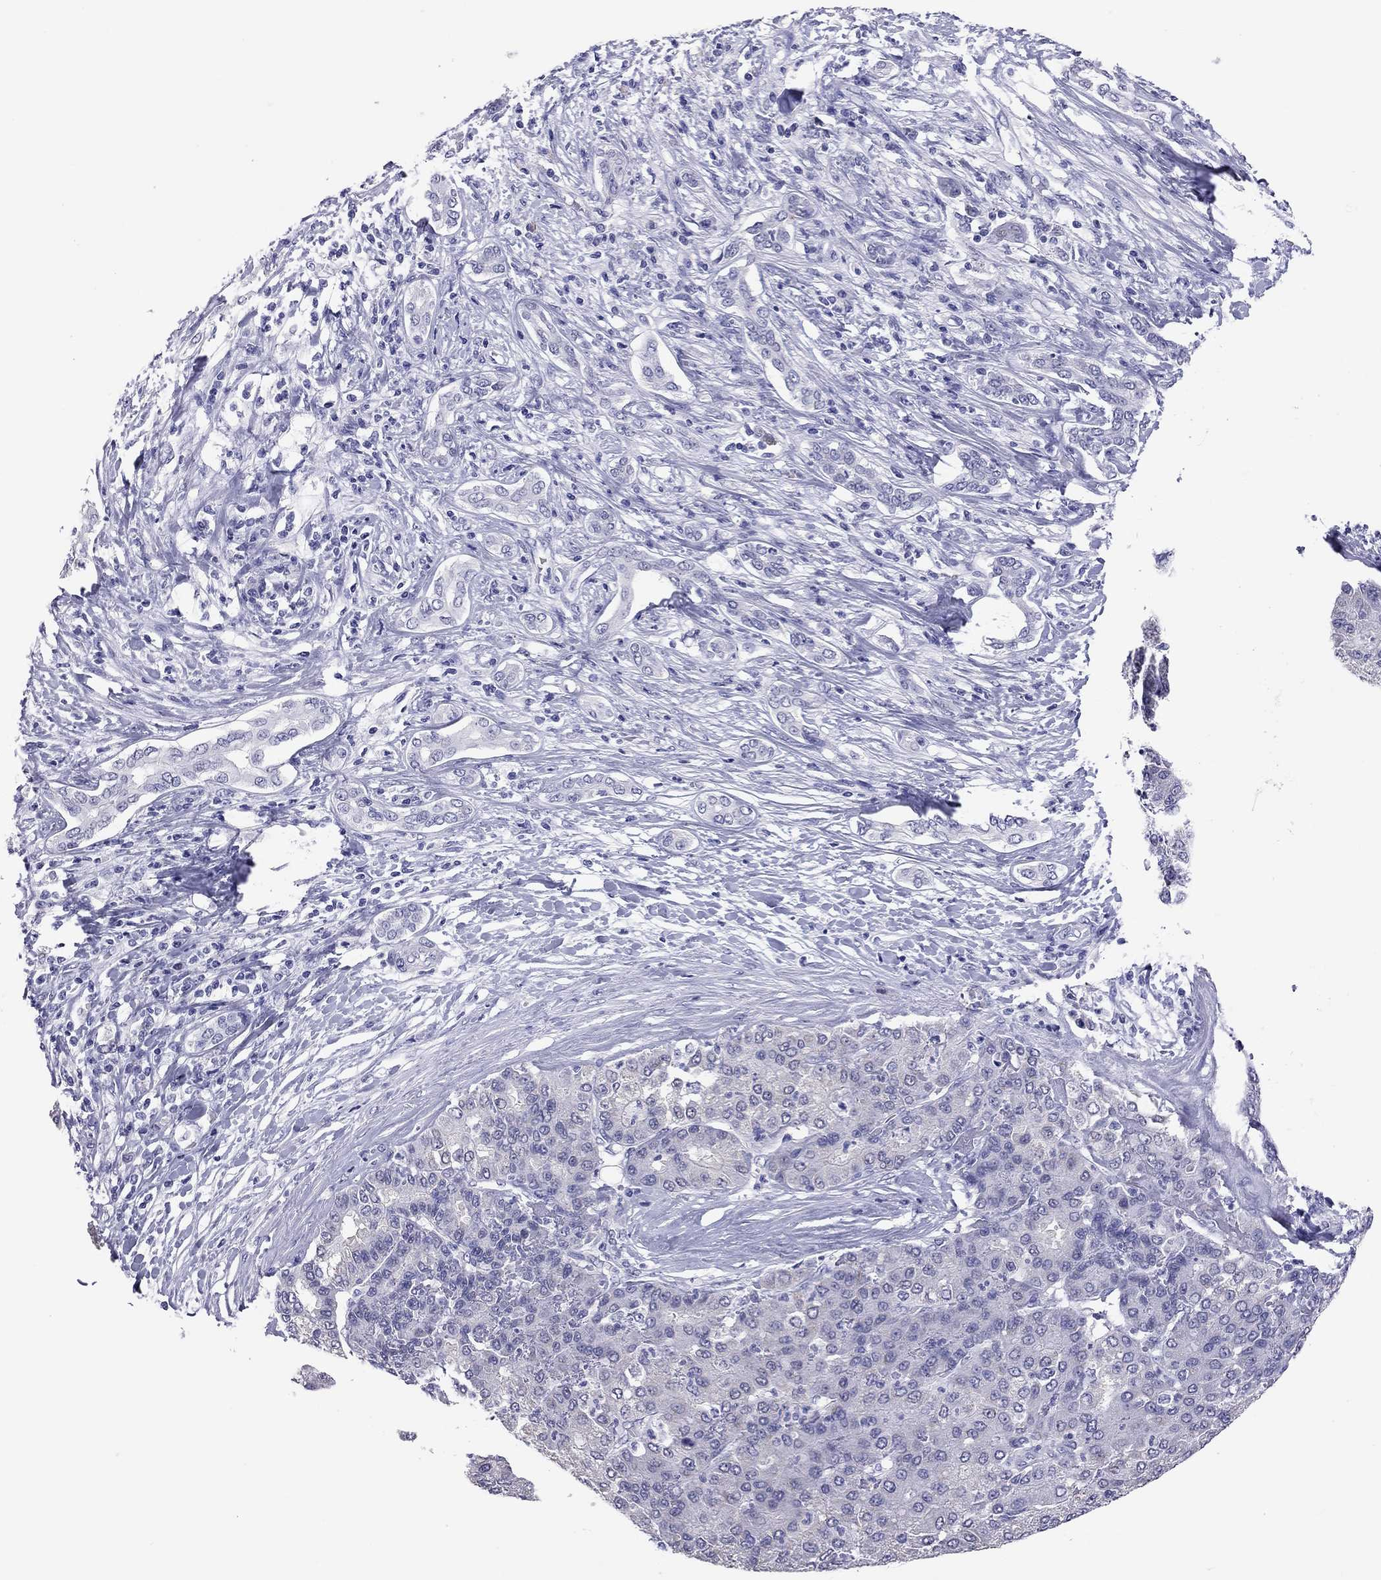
{"staining": {"intensity": "negative", "quantity": "none", "location": "none"}, "tissue": "liver cancer", "cell_type": "Tumor cells", "image_type": "cancer", "snomed": [{"axis": "morphology", "description": "Carcinoma, Hepatocellular, NOS"}, {"axis": "topography", "description": "Liver"}], "caption": "A histopathology image of hepatocellular carcinoma (liver) stained for a protein demonstrates no brown staining in tumor cells. The staining was performed using DAB to visualize the protein expression in brown, while the nuclei were stained in blue with hematoxylin (Magnification: 20x).", "gene": "ARMC12", "patient": {"sex": "male", "age": 65}}